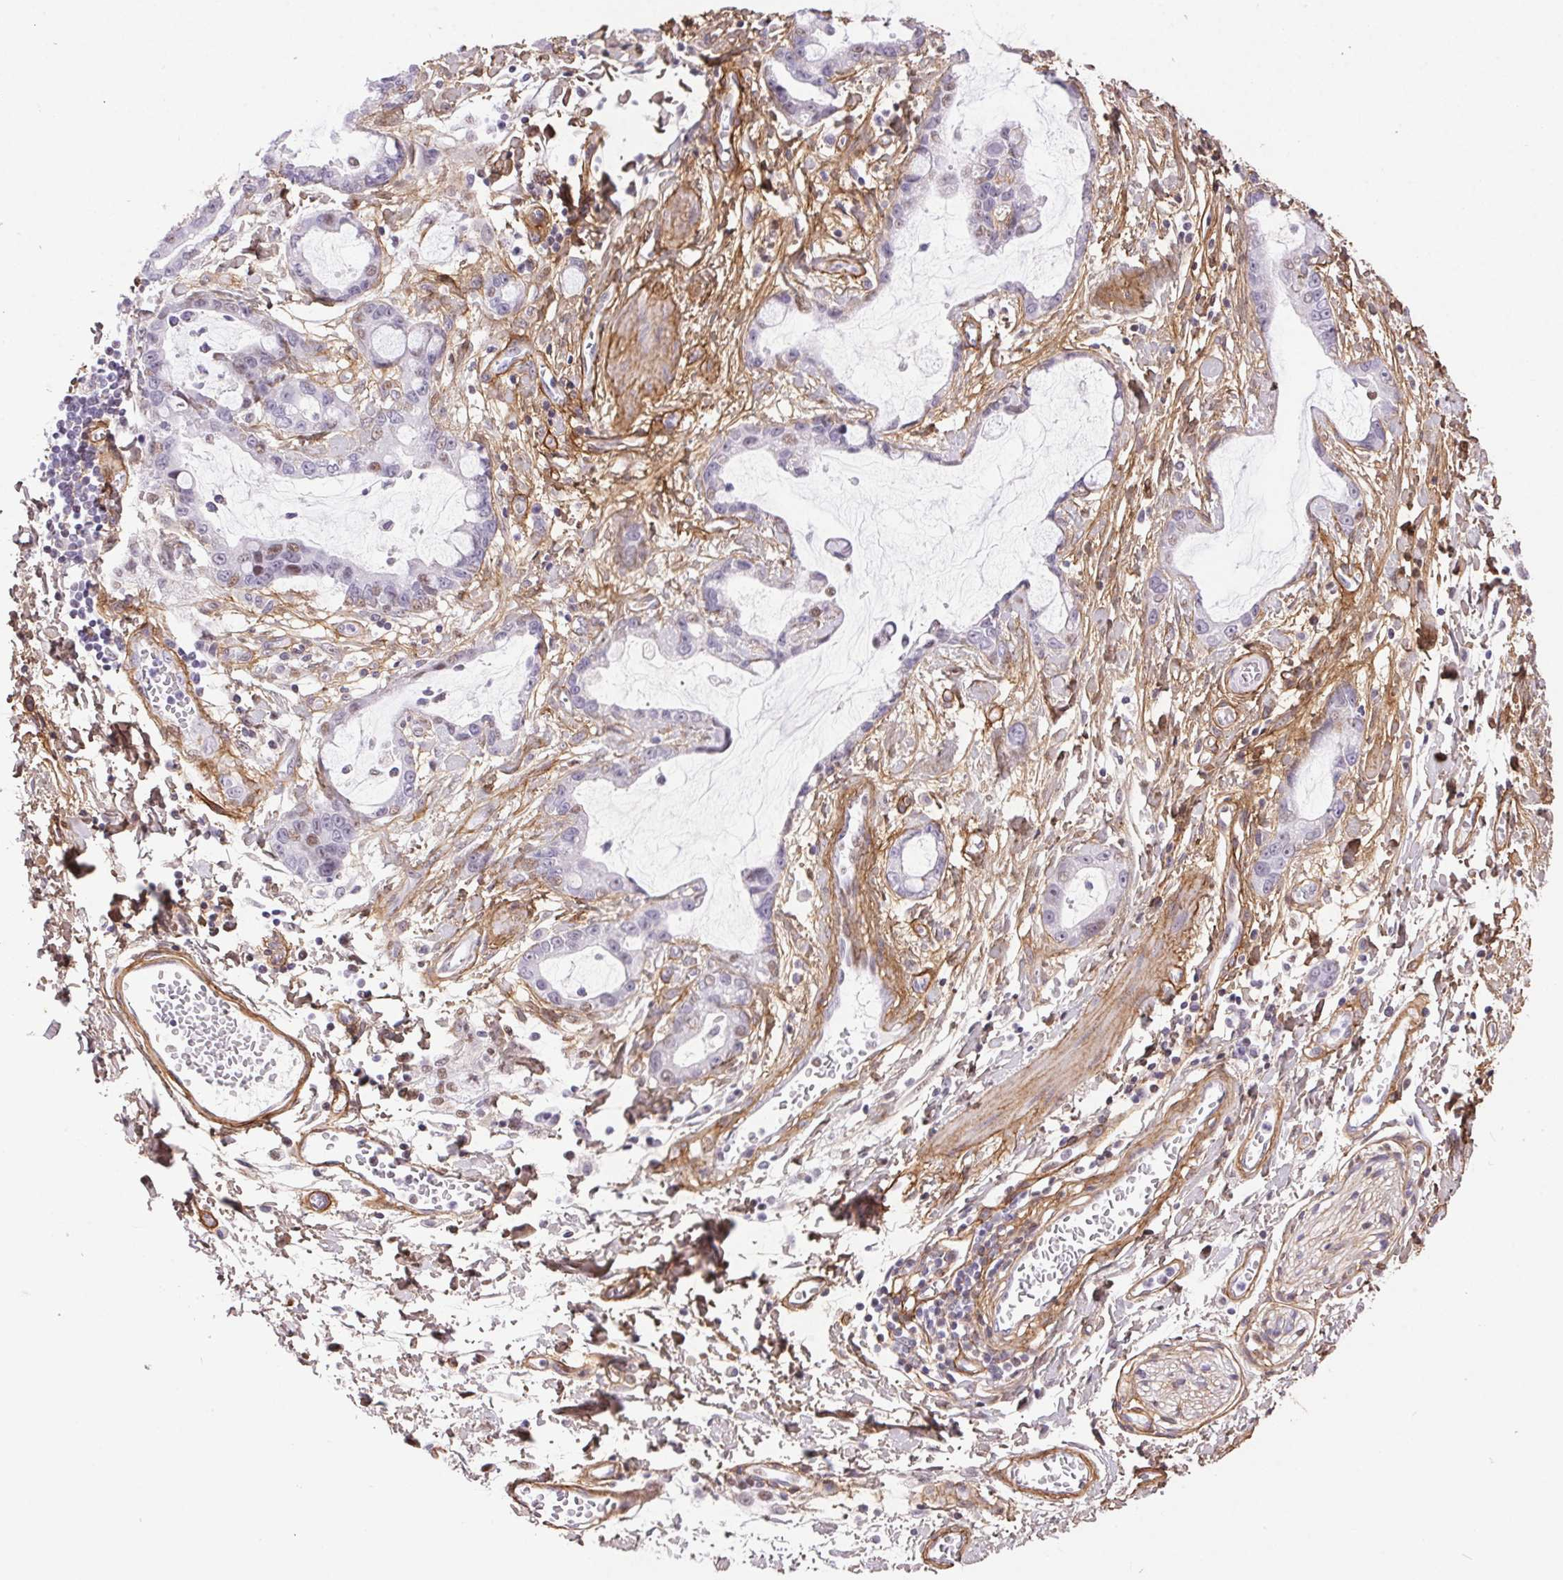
{"staining": {"intensity": "moderate", "quantity": "<25%", "location": "nuclear"}, "tissue": "stomach cancer", "cell_type": "Tumor cells", "image_type": "cancer", "snomed": [{"axis": "morphology", "description": "Adenocarcinoma, NOS"}, {"axis": "topography", "description": "Stomach"}], "caption": "Protein analysis of stomach adenocarcinoma tissue displays moderate nuclear staining in about <25% of tumor cells.", "gene": "PDZD2", "patient": {"sex": "male", "age": 55}}